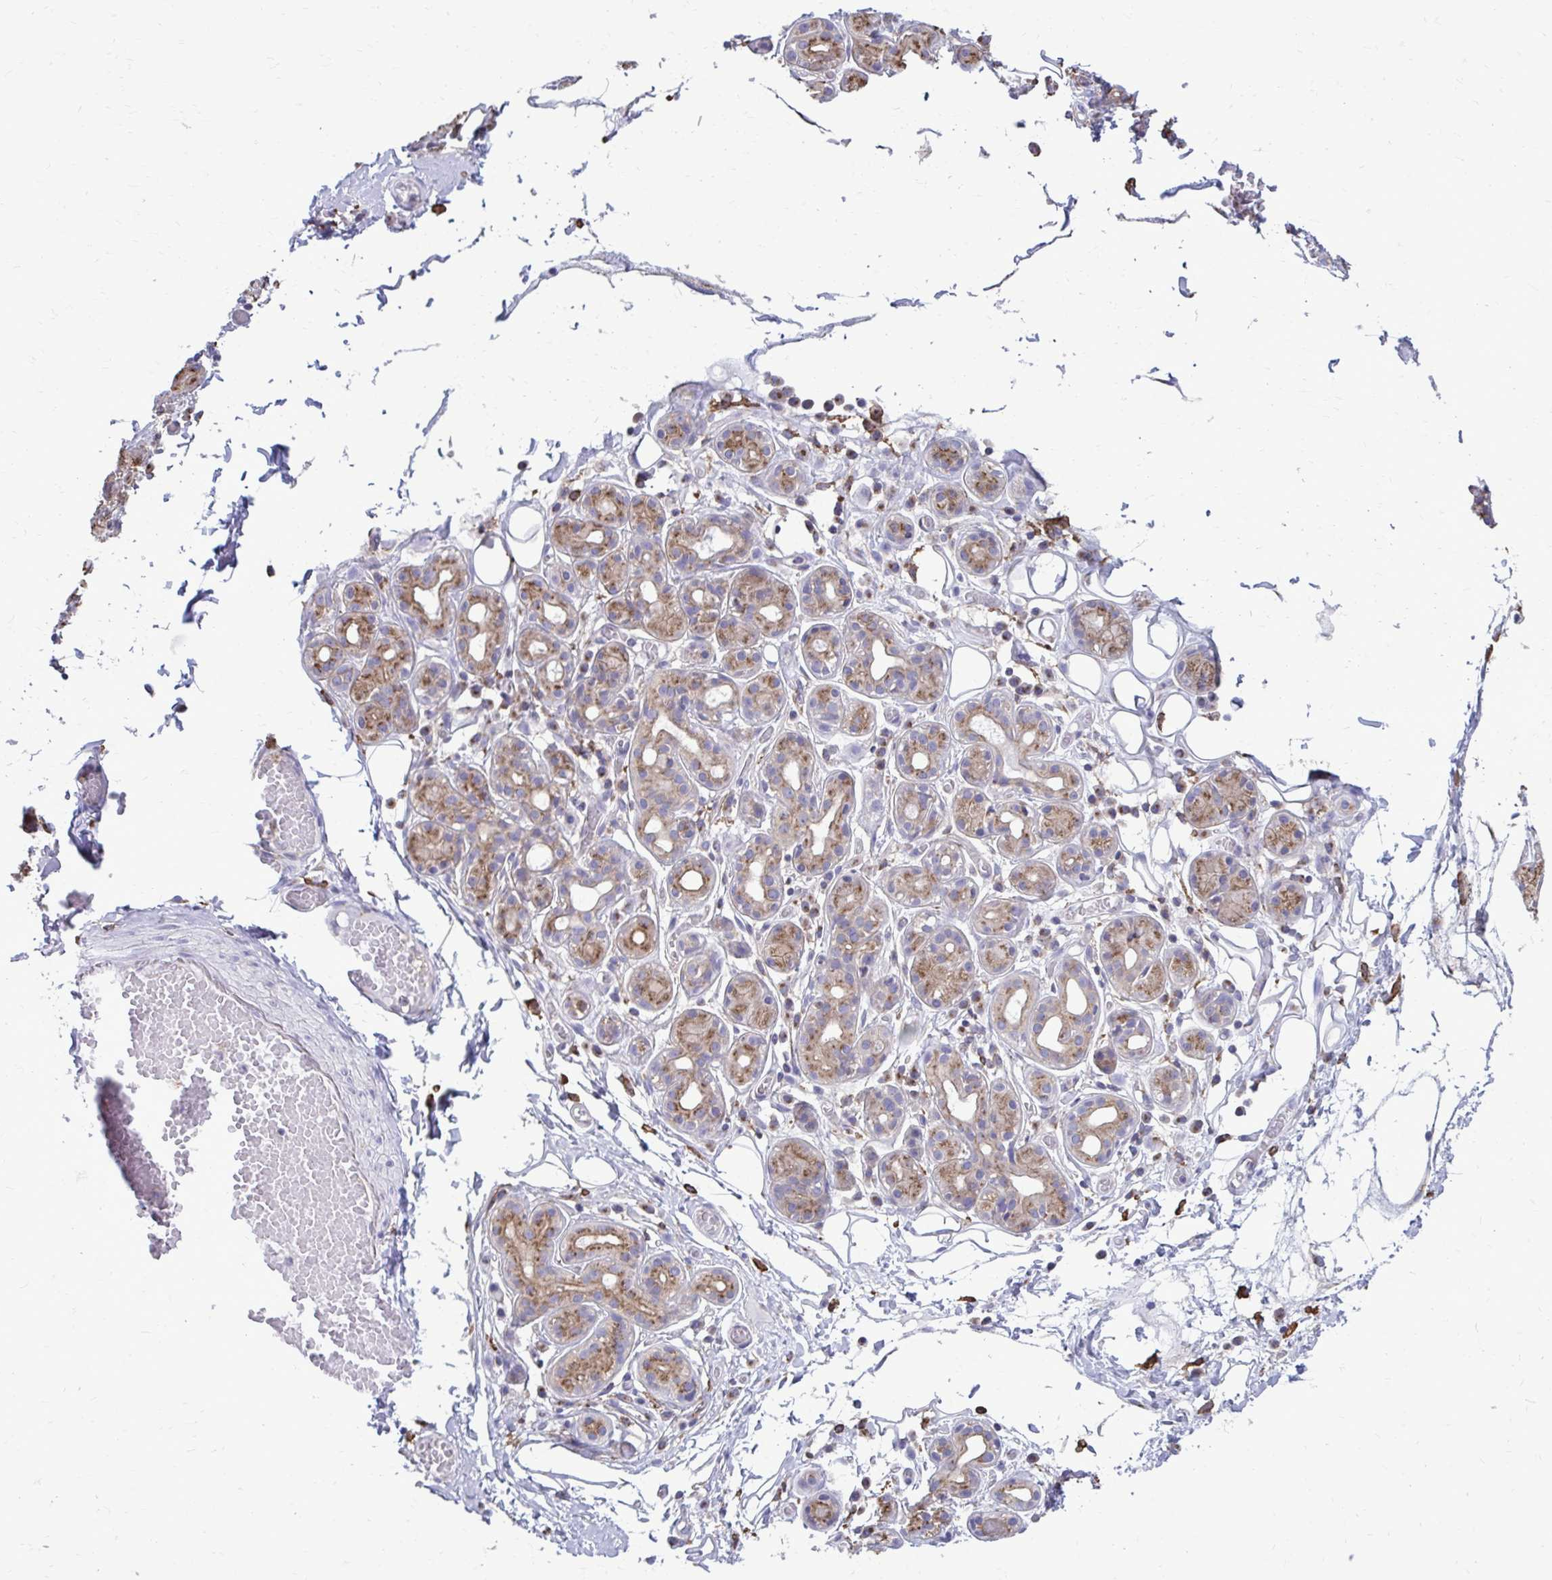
{"staining": {"intensity": "moderate", "quantity": ">75%", "location": "cytoplasmic/membranous"}, "tissue": "salivary gland", "cell_type": "Glandular cells", "image_type": "normal", "snomed": [{"axis": "morphology", "description": "Normal tissue, NOS"}, {"axis": "topography", "description": "Salivary gland"}, {"axis": "topography", "description": "Peripheral nerve tissue"}], "caption": "Moderate cytoplasmic/membranous expression is identified in approximately >75% of glandular cells in unremarkable salivary gland. The protein of interest is shown in brown color, while the nuclei are stained blue.", "gene": "CLTA", "patient": {"sex": "male", "age": 71}}